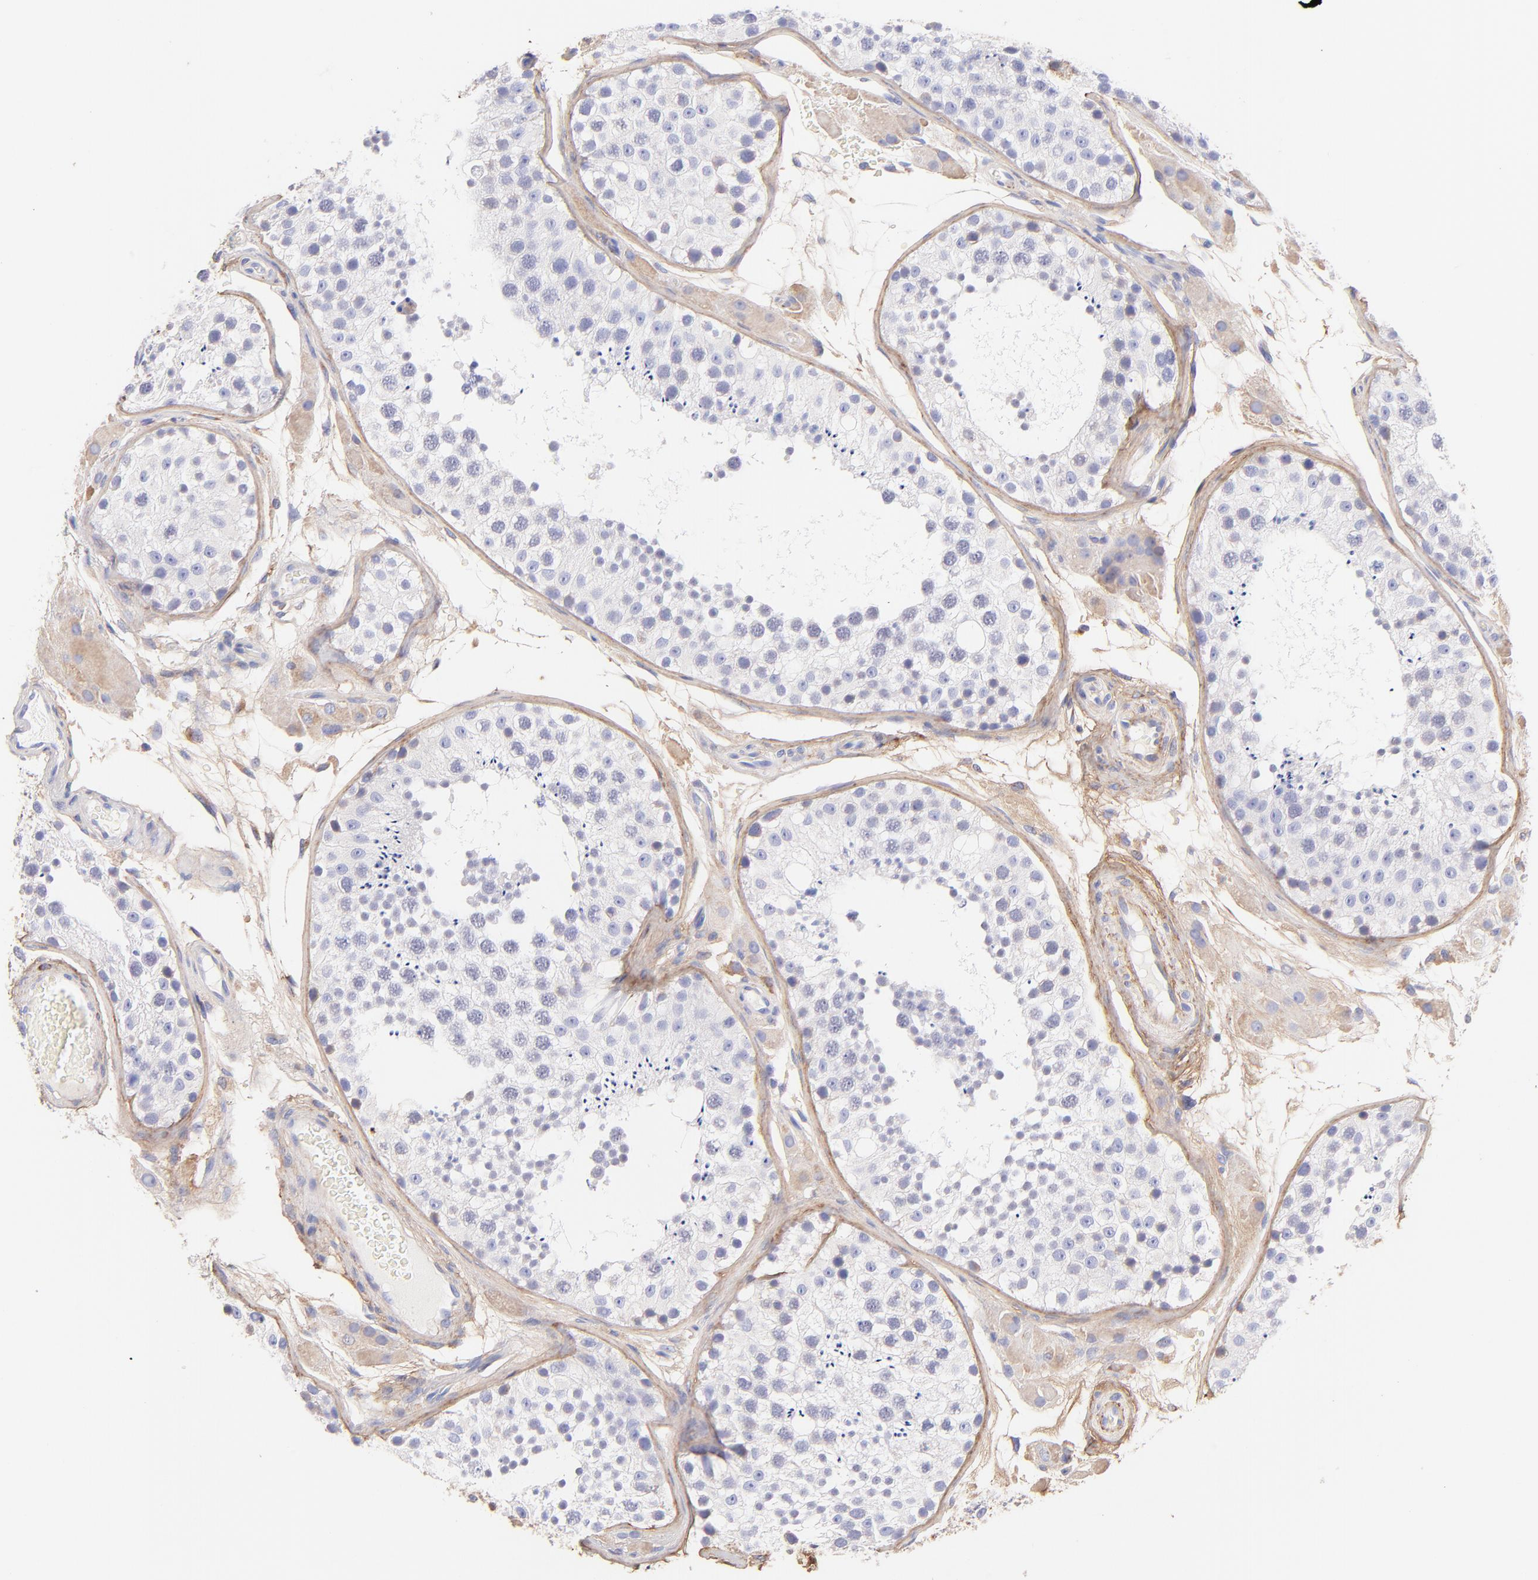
{"staining": {"intensity": "negative", "quantity": "none", "location": "none"}, "tissue": "testis", "cell_type": "Cells in seminiferous ducts", "image_type": "normal", "snomed": [{"axis": "morphology", "description": "Normal tissue, NOS"}, {"axis": "topography", "description": "Testis"}], "caption": "IHC micrograph of unremarkable testis: testis stained with DAB (3,3'-diaminobenzidine) displays no significant protein staining in cells in seminiferous ducts.", "gene": "BGN", "patient": {"sex": "male", "age": 26}}